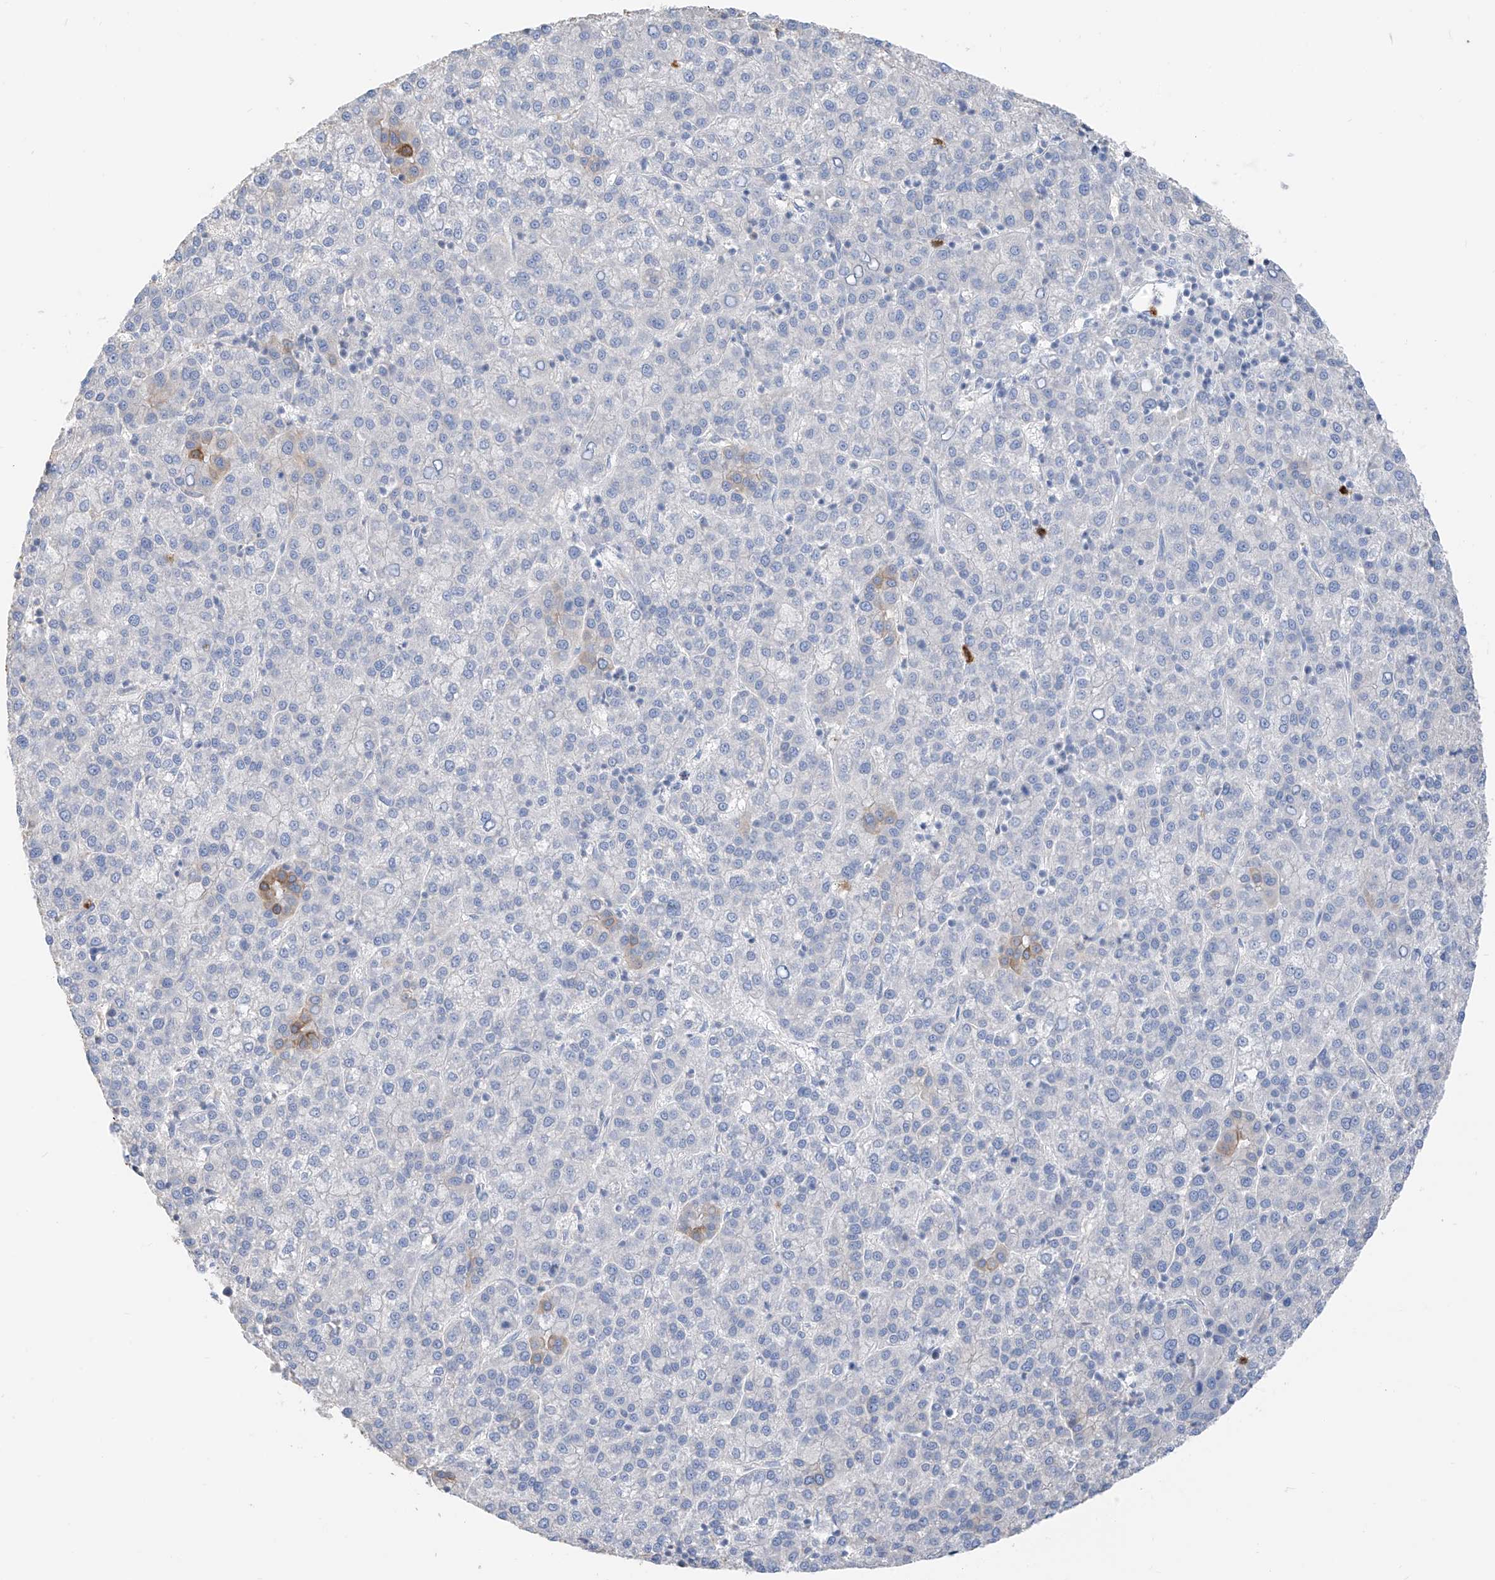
{"staining": {"intensity": "negative", "quantity": "none", "location": "none"}, "tissue": "liver cancer", "cell_type": "Tumor cells", "image_type": "cancer", "snomed": [{"axis": "morphology", "description": "Carcinoma, Hepatocellular, NOS"}, {"axis": "topography", "description": "Liver"}], "caption": "Hepatocellular carcinoma (liver) was stained to show a protein in brown. There is no significant expression in tumor cells. The staining was performed using DAB to visualize the protein expression in brown, while the nuclei were stained in blue with hematoxylin (Magnification: 20x).", "gene": "PAFAH1B3", "patient": {"sex": "female", "age": 58}}